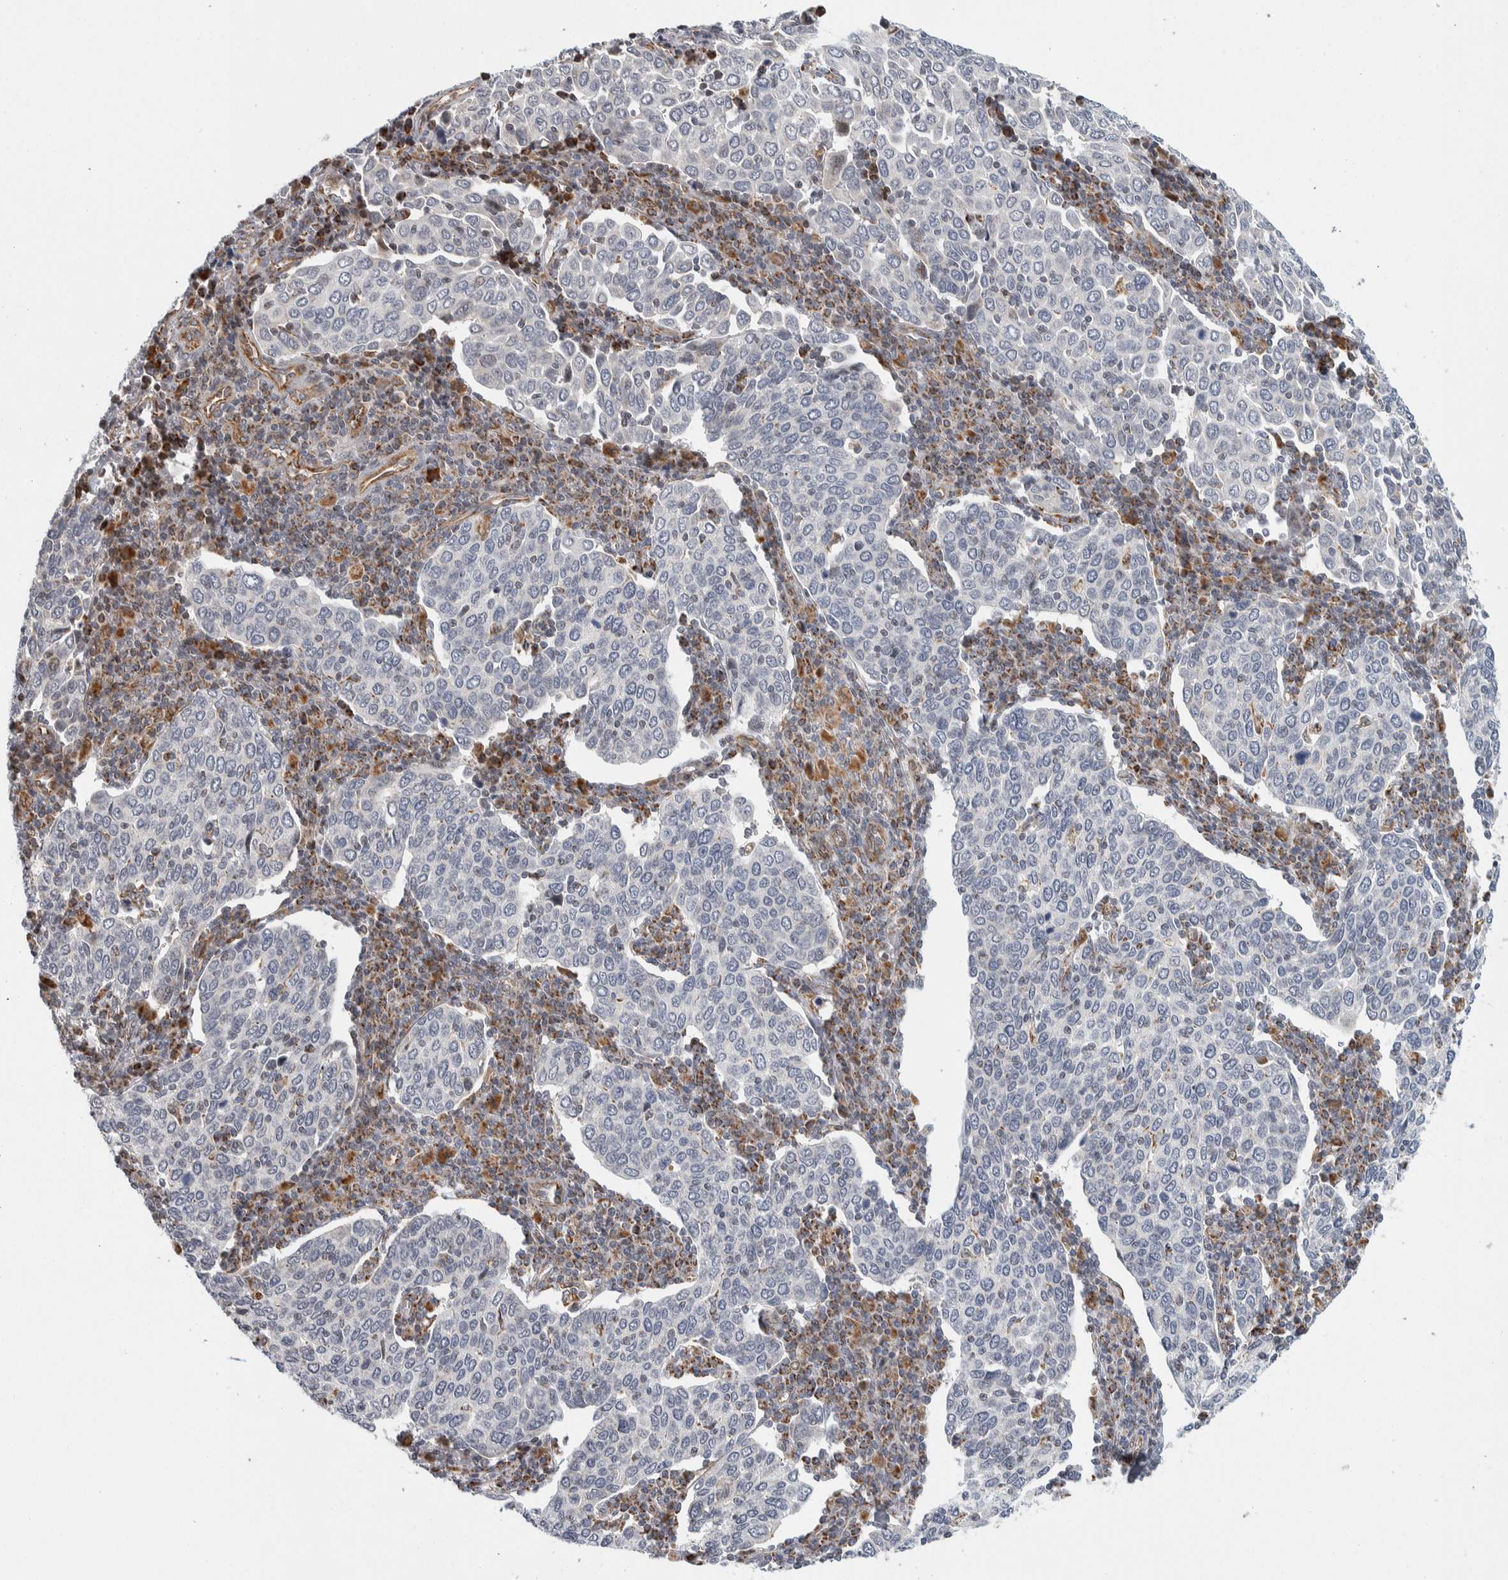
{"staining": {"intensity": "negative", "quantity": "none", "location": "none"}, "tissue": "cervical cancer", "cell_type": "Tumor cells", "image_type": "cancer", "snomed": [{"axis": "morphology", "description": "Squamous cell carcinoma, NOS"}, {"axis": "topography", "description": "Cervix"}], "caption": "The histopathology image exhibits no significant expression in tumor cells of squamous cell carcinoma (cervical).", "gene": "AFP", "patient": {"sex": "female", "age": 40}}